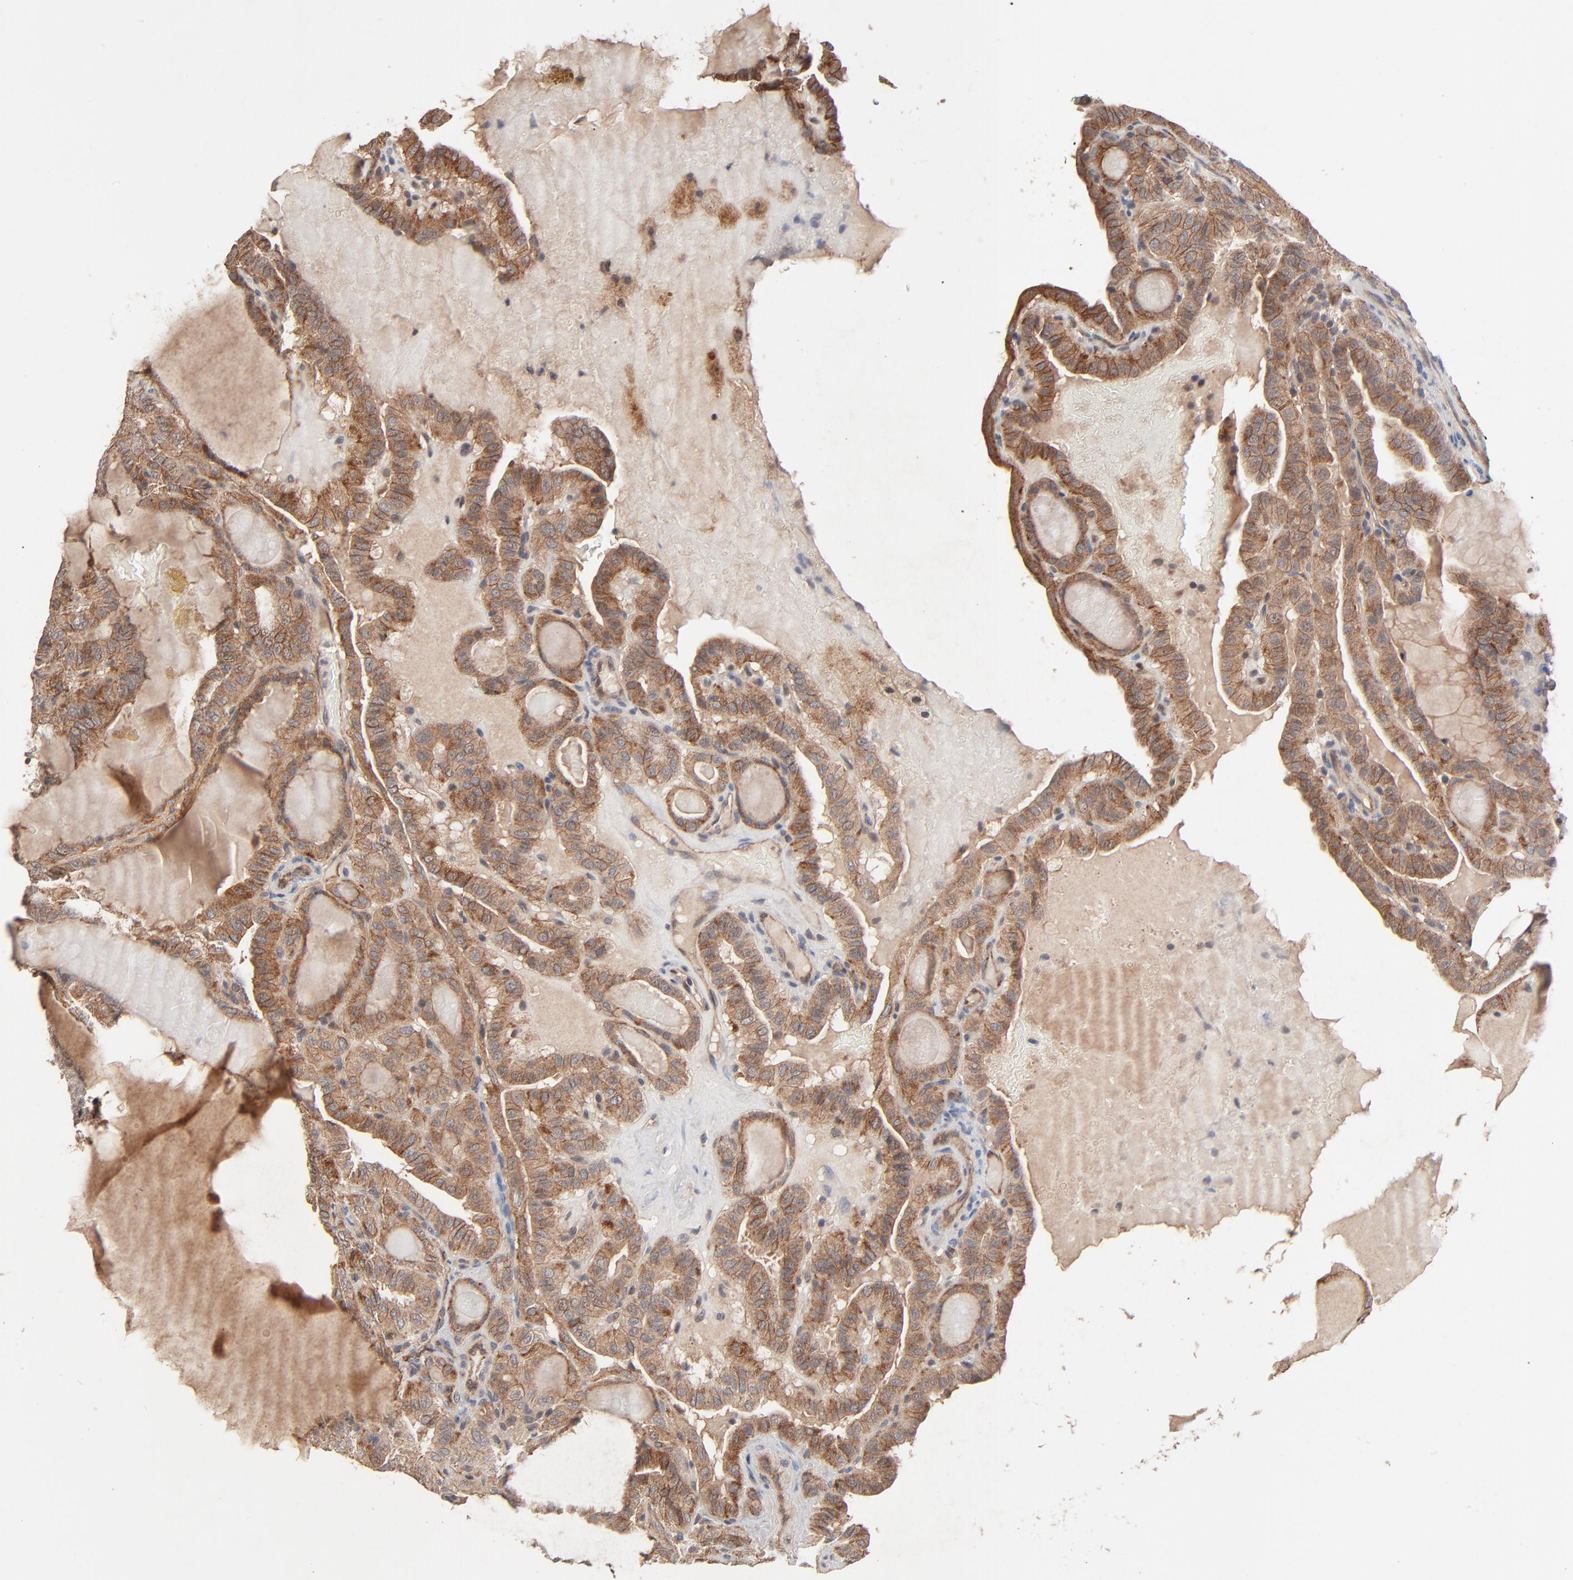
{"staining": {"intensity": "moderate", "quantity": ">75%", "location": "cytoplasmic/membranous"}, "tissue": "thyroid cancer", "cell_type": "Tumor cells", "image_type": "cancer", "snomed": [{"axis": "morphology", "description": "Papillary adenocarcinoma, NOS"}, {"axis": "topography", "description": "Thyroid gland"}], "caption": "Thyroid cancer tissue displays moderate cytoplasmic/membranous expression in approximately >75% of tumor cells, visualized by immunohistochemistry.", "gene": "ABLIM3", "patient": {"sex": "male", "age": 77}}